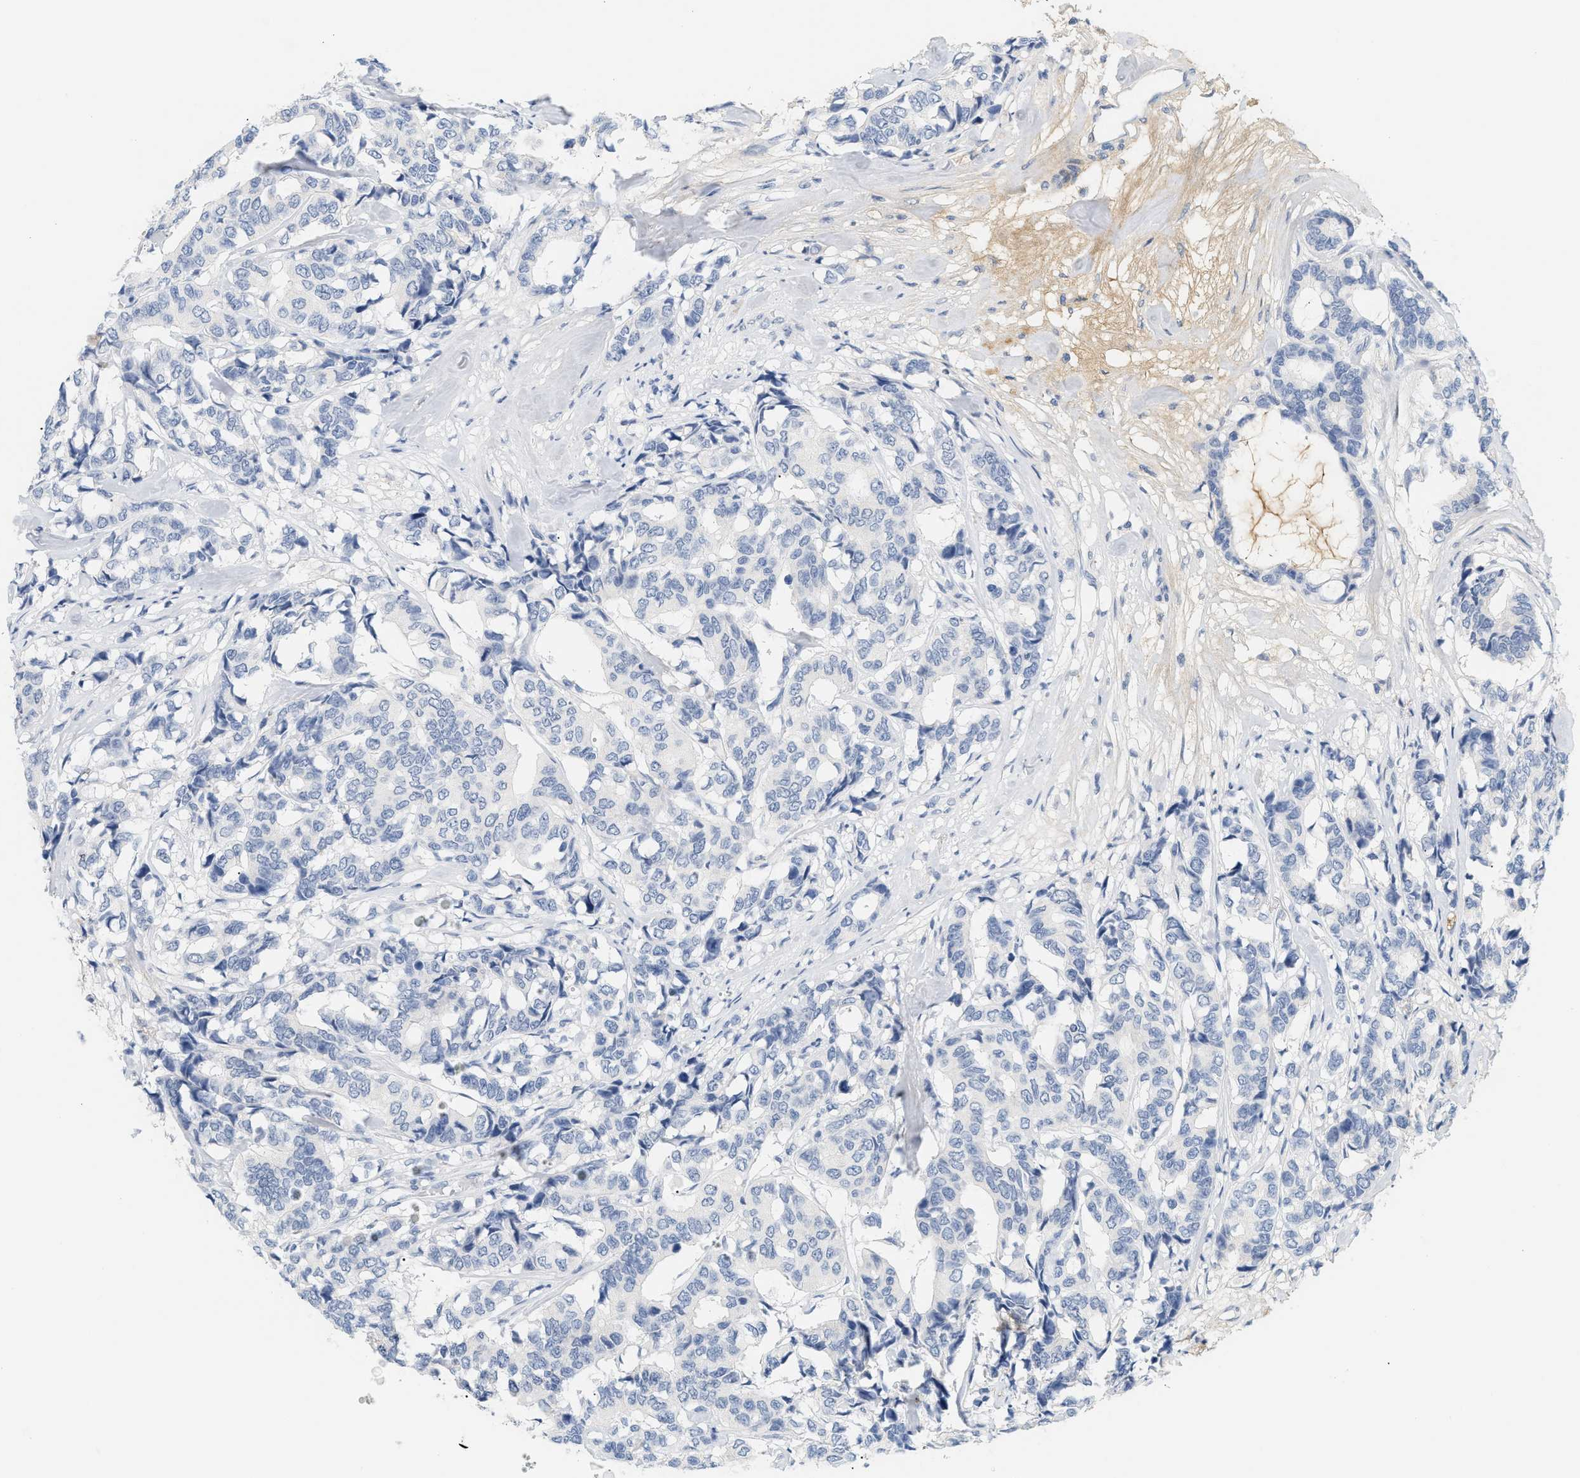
{"staining": {"intensity": "negative", "quantity": "none", "location": "none"}, "tissue": "breast cancer", "cell_type": "Tumor cells", "image_type": "cancer", "snomed": [{"axis": "morphology", "description": "Duct carcinoma"}, {"axis": "topography", "description": "Breast"}], "caption": "IHC histopathology image of human breast intraductal carcinoma stained for a protein (brown), which reveals no positivity in tumor cells. (Brightfield microscopy of DAB immunohistochemistry (IHC) at high magnification).", "gene": "CFH", "patient": {"sex": "female", "age": 87}}